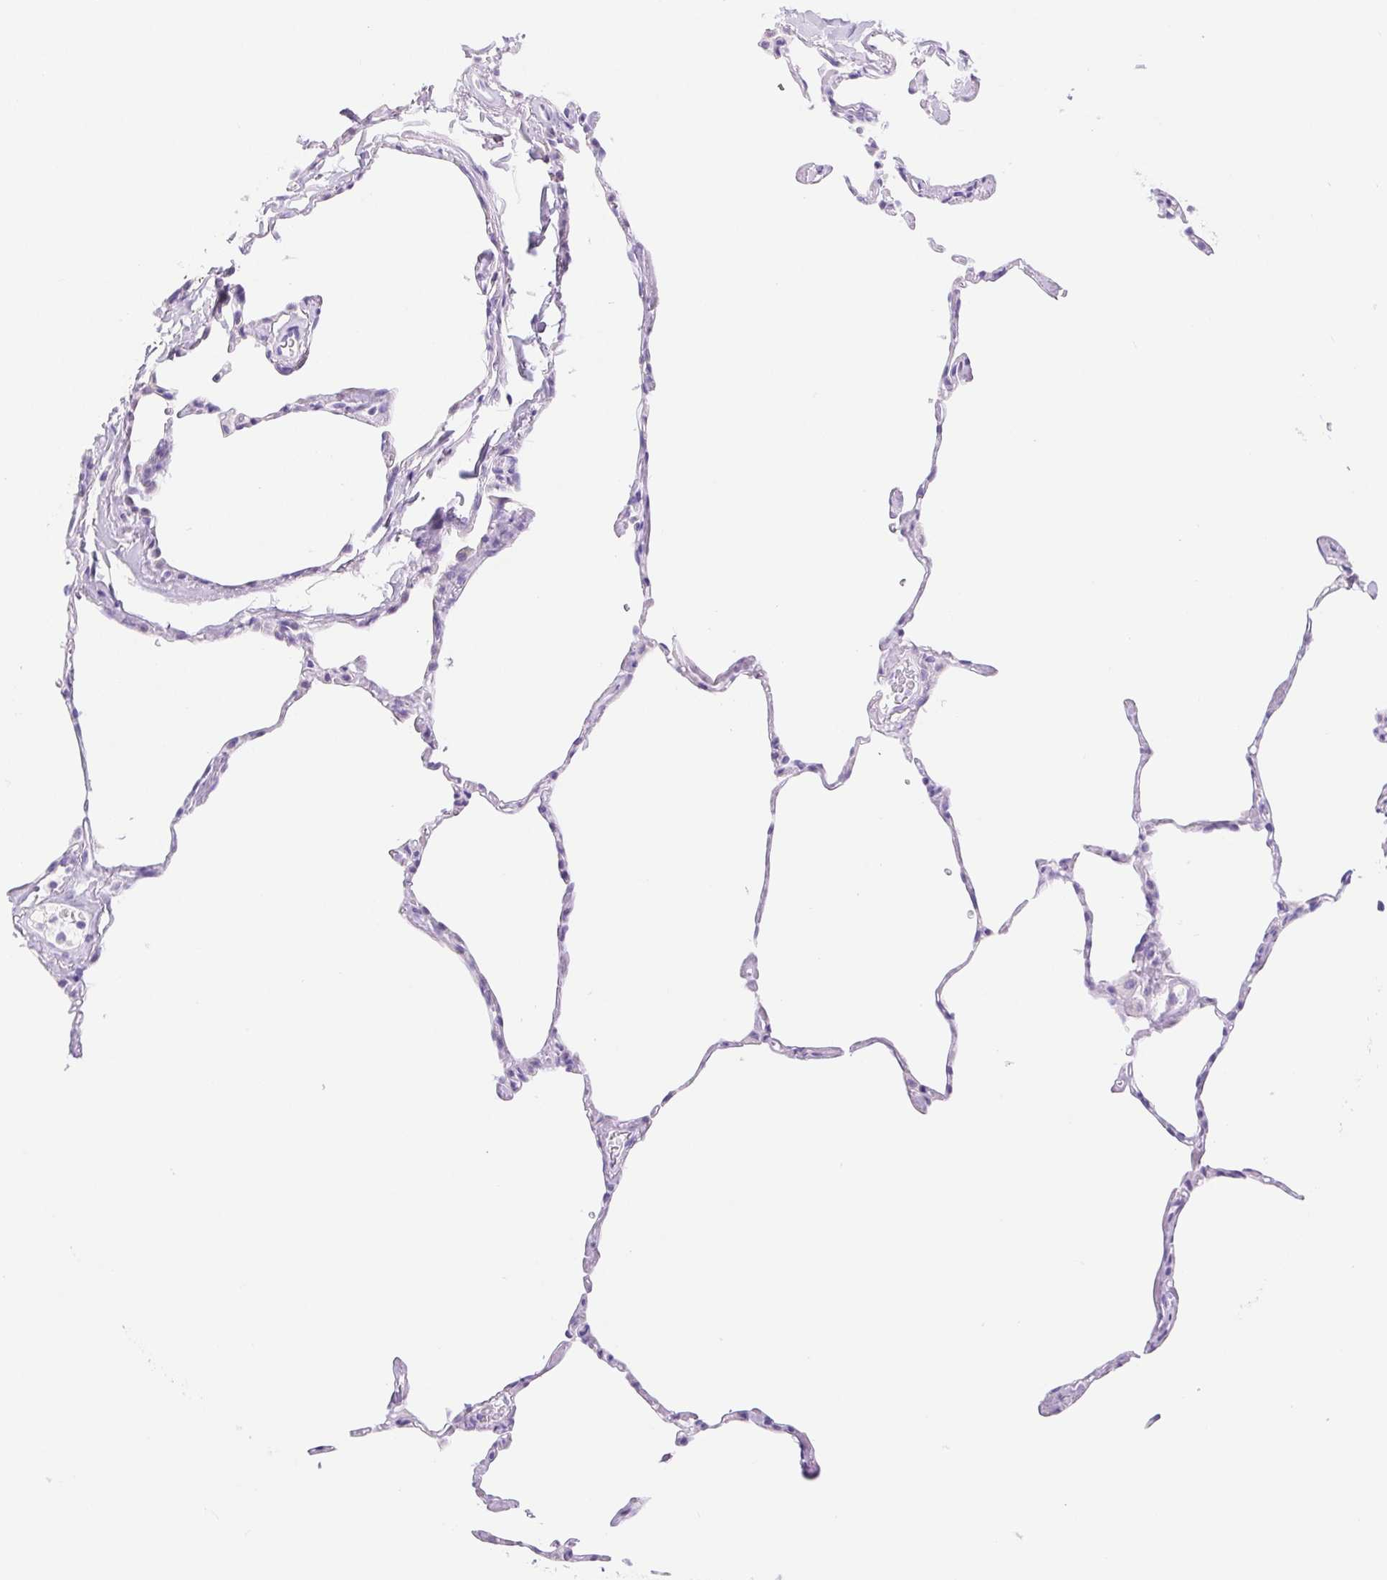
{"staining": {"intensity": "negative", "quantity": "none", "location": "none"}, "tissue": "lung", "cell_type": "Alveolar cells", "image_type": "normal", "snomed": [{"axis": "morphology", "description": "Normal tissue, NOS"}, {"axis": "topography", "description": "Lung"}], "caption": "A high-resolution image shows IHC staining of normal lung, which displays no significant staining in alveolar cells. Brightfield microscopy of immunohistochemistry (IHC) stained with DAB (3,3'-diaminobenzidine) (brown) and hematoxylin (blue), captured at high magnification.", "gene": "DYNC2LI1", "patient": {"sex": "male", "age": 65}}